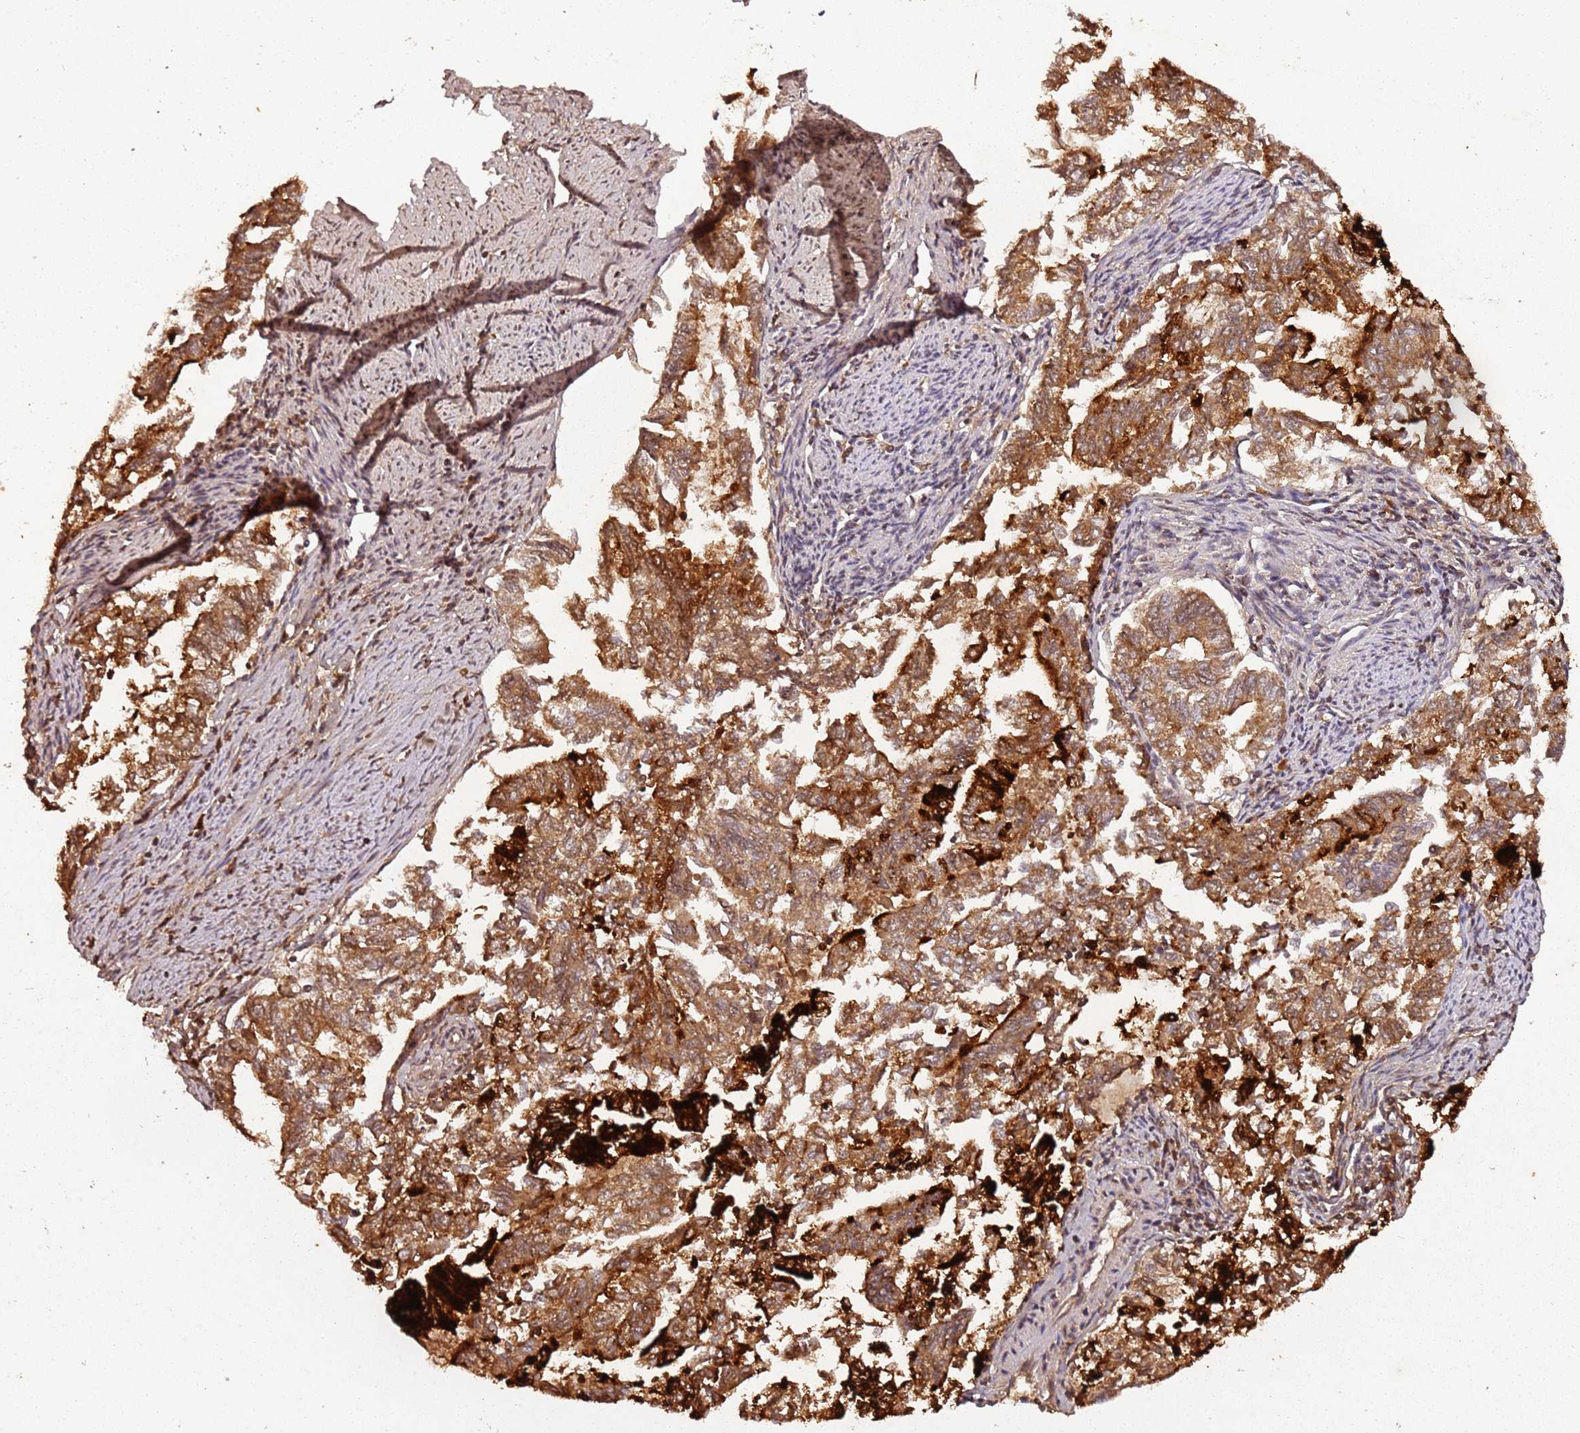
{"staining": {"intensity": "moderate", "quantity": ">75%", "location": "cytoplasmic/membranous"}, "tissue": "endometrial cancer", "cell_type": "Tumor cells", "image_type": "cancer", "snomed": [{"axis": "morphology", "description": "Adenocarcinoma, NOS"}, {"axis": "topography", "description": "Endometrium"}], "caption": "Approximately >75% of tumor cells in endometrial cancer exhibit moderate cytoplasmic/membranous protein positivity as visualized by brown immunohistochemical staining.", "gene": "COL1A2", "patient": {"sex": "female", "age": 79}}